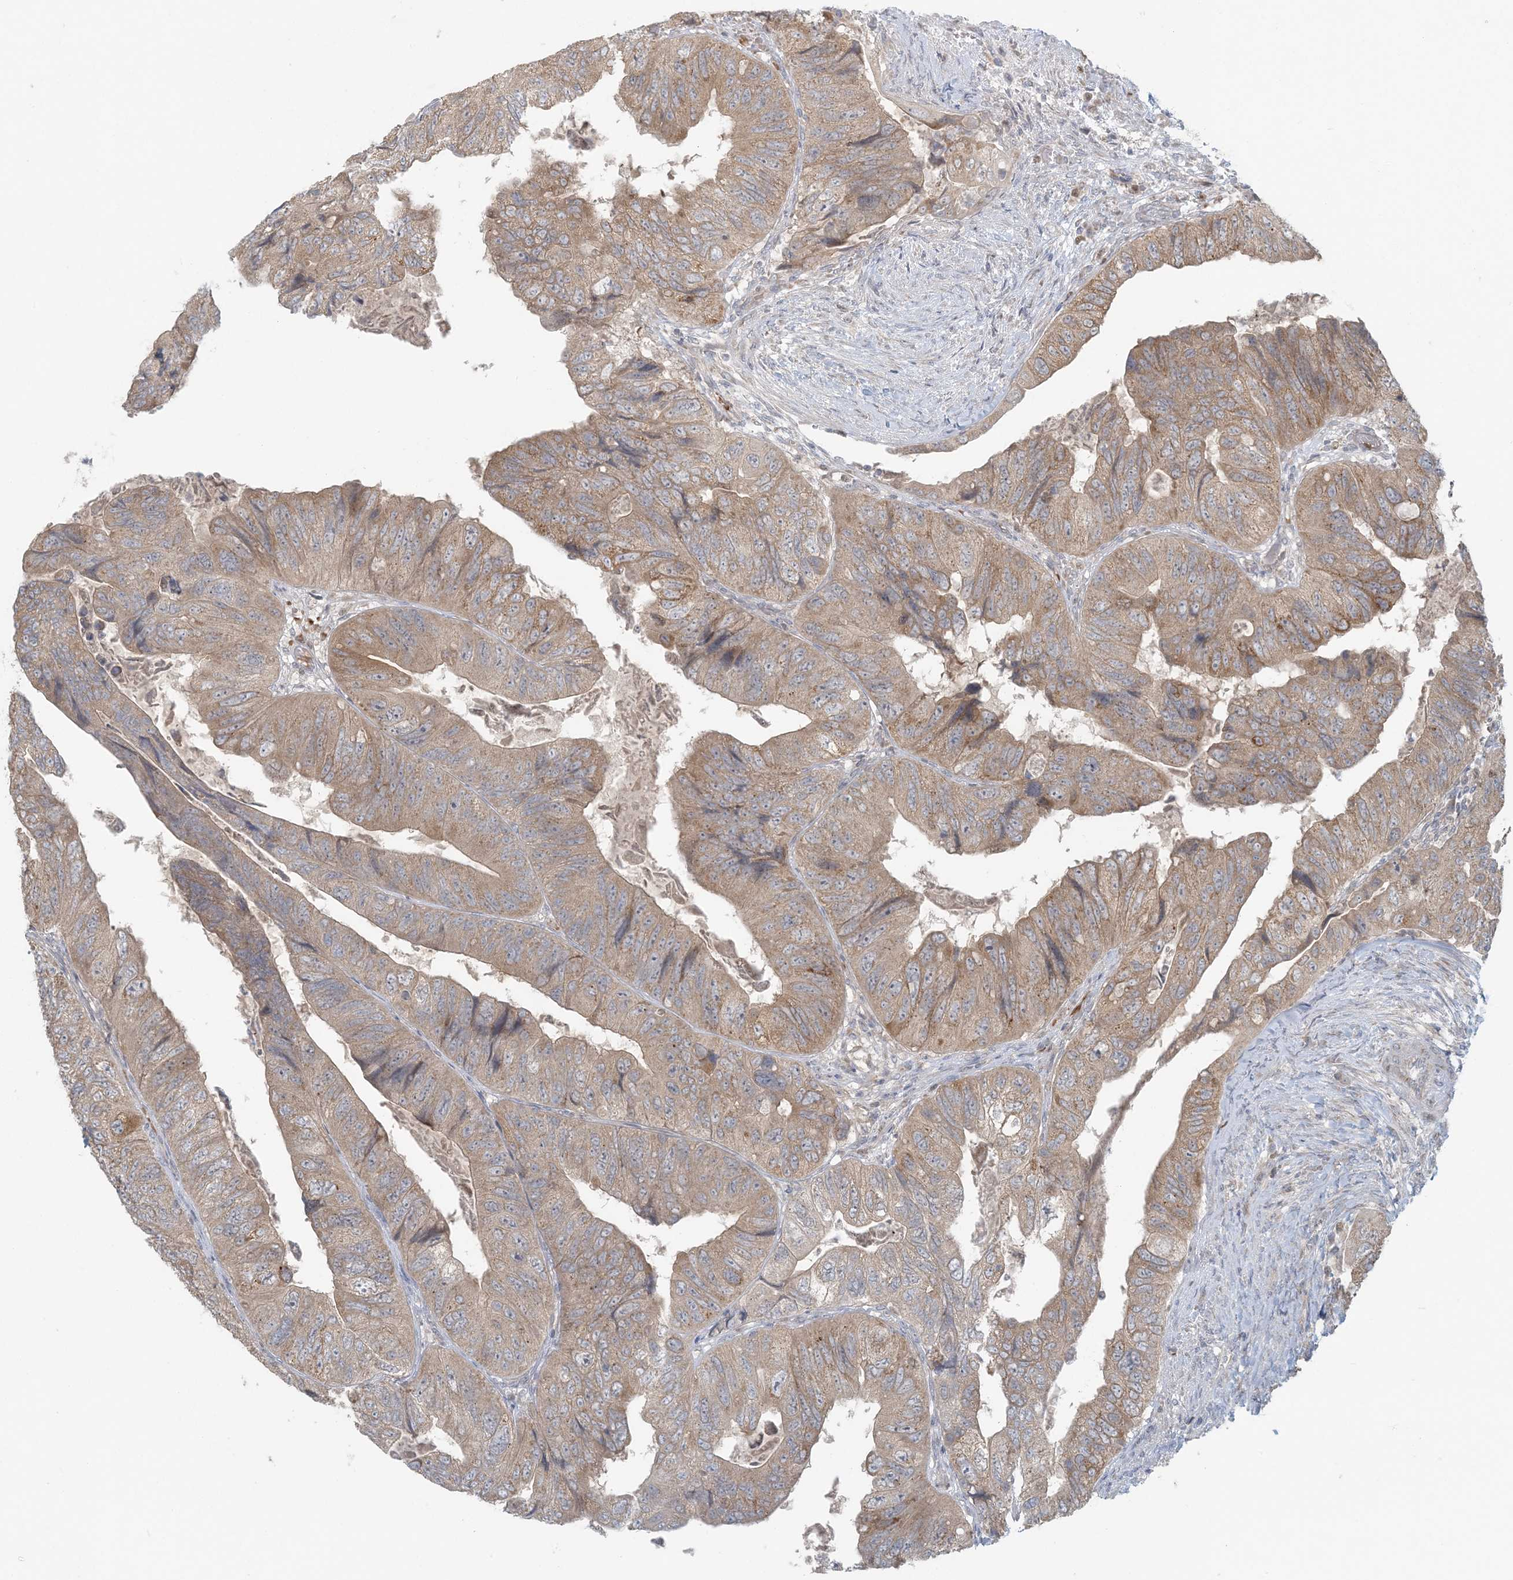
{"staining": {"intensity": "moderate", "quantity": ">75%", "location": "cytoplasmic/membranous"}, "tissue": "colorectal cancer", "cell_type": "Tumor cells", "image_type": "cancer", "snomed": [{"axis": "morphology", "description": "Adenocarcinoma, NOS"}, {"axis": "topography", "description": "Rectum"}], "caption": "A histopathology image of human adenocarcinoma (colorectal) stained for a protein shows moderate cytoplasmic/membranous brown staining in tumor cells.", "gene": "CTDNEP1", "patient": {"sex": "male", "age": 63}}